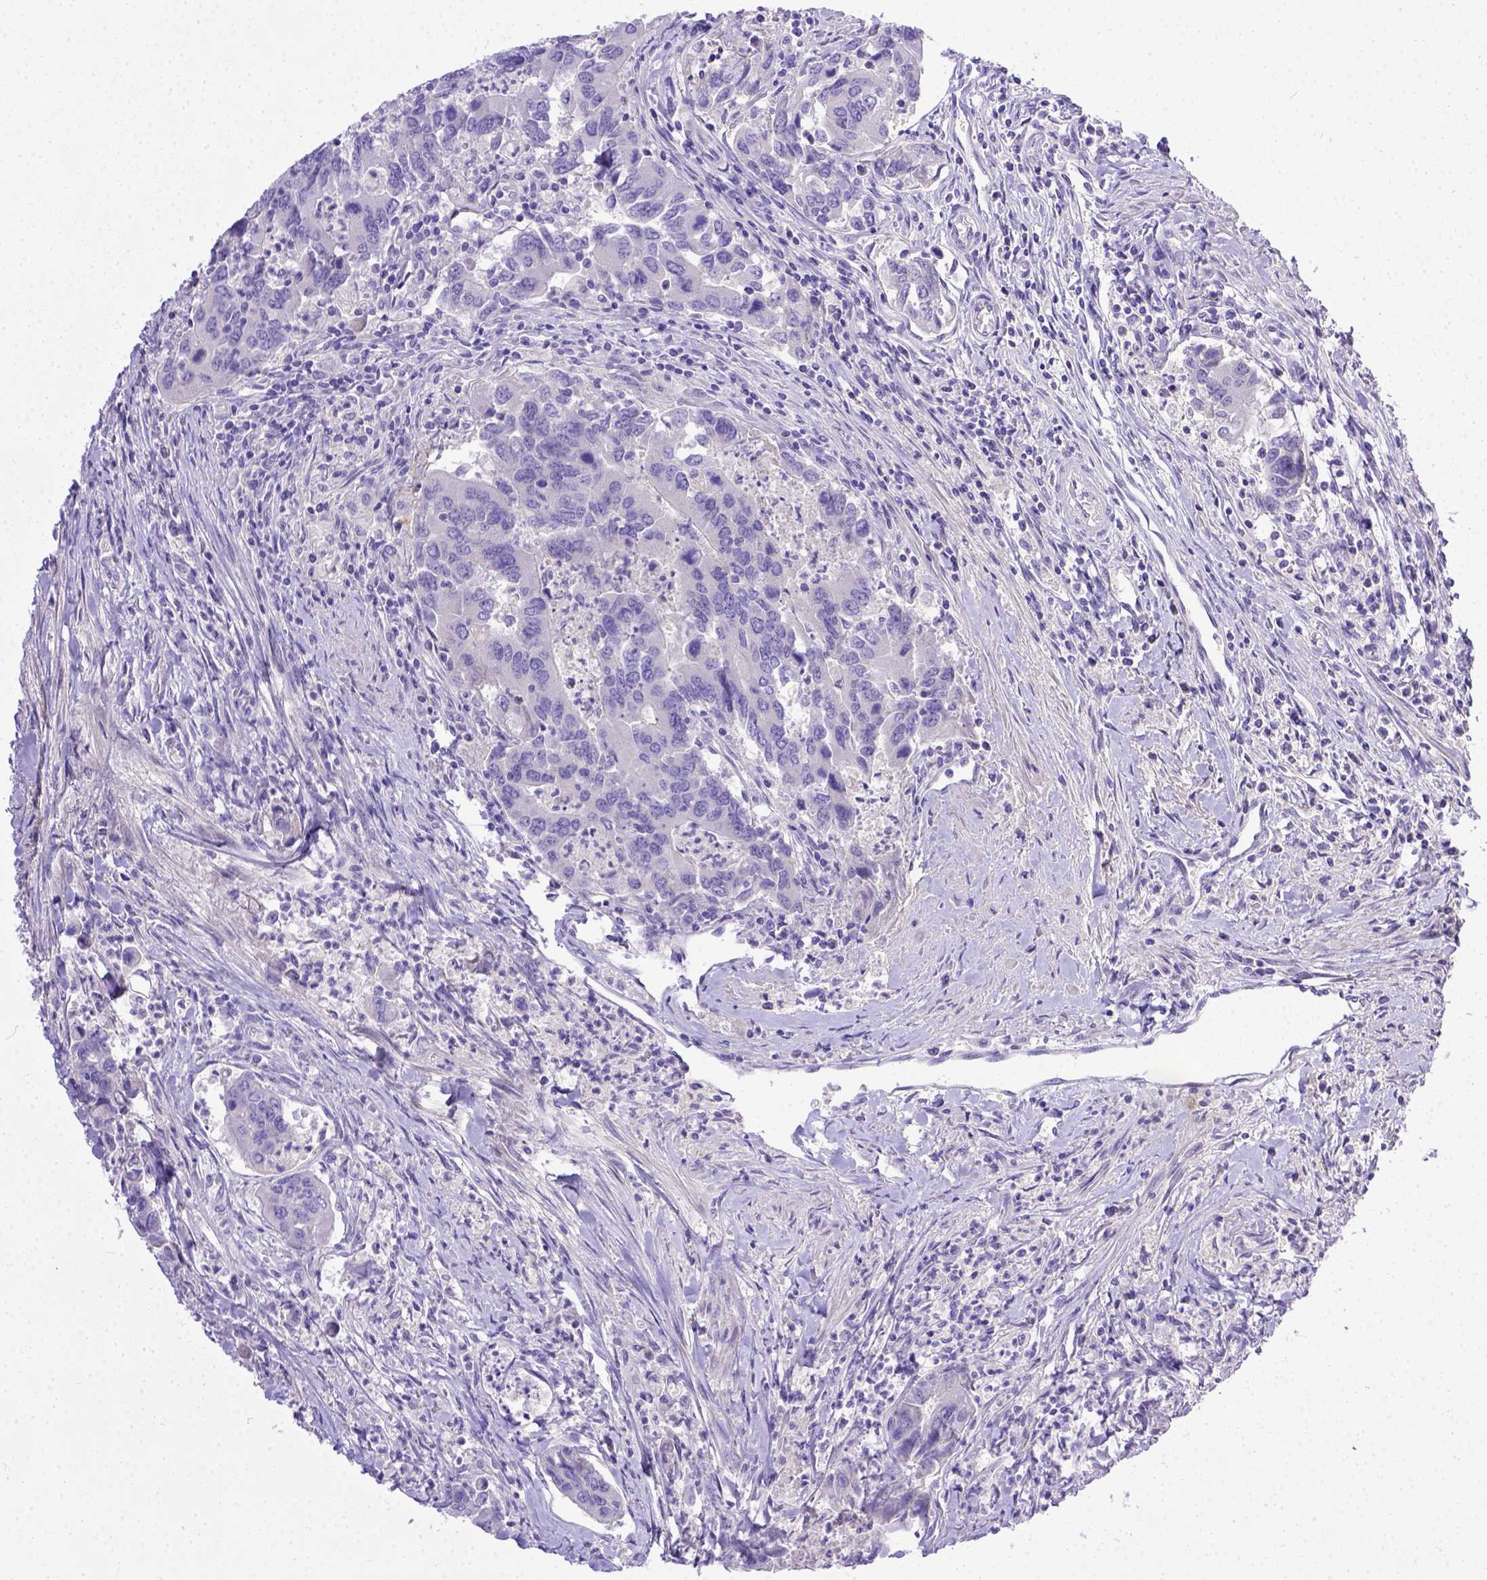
{"staining": {"intensity": "negative", "quantity": "none", "location": "none"}, "tissue": "colorectal cancer", "cell_type": "Tumor cells", "image_type": "cancer", "snomed": [{"axis": "morphology", "description": "Adenocarcinoma, NOS"}, {"axis": "topography", "description": "Colon"}], "caption": "The immunohistochemistry (IHC) image has no significant expression in tumor cells of colorectal cancer tissue.", "gene": "BTN1A1", "patient": {"sex": "female", "age": 67}}